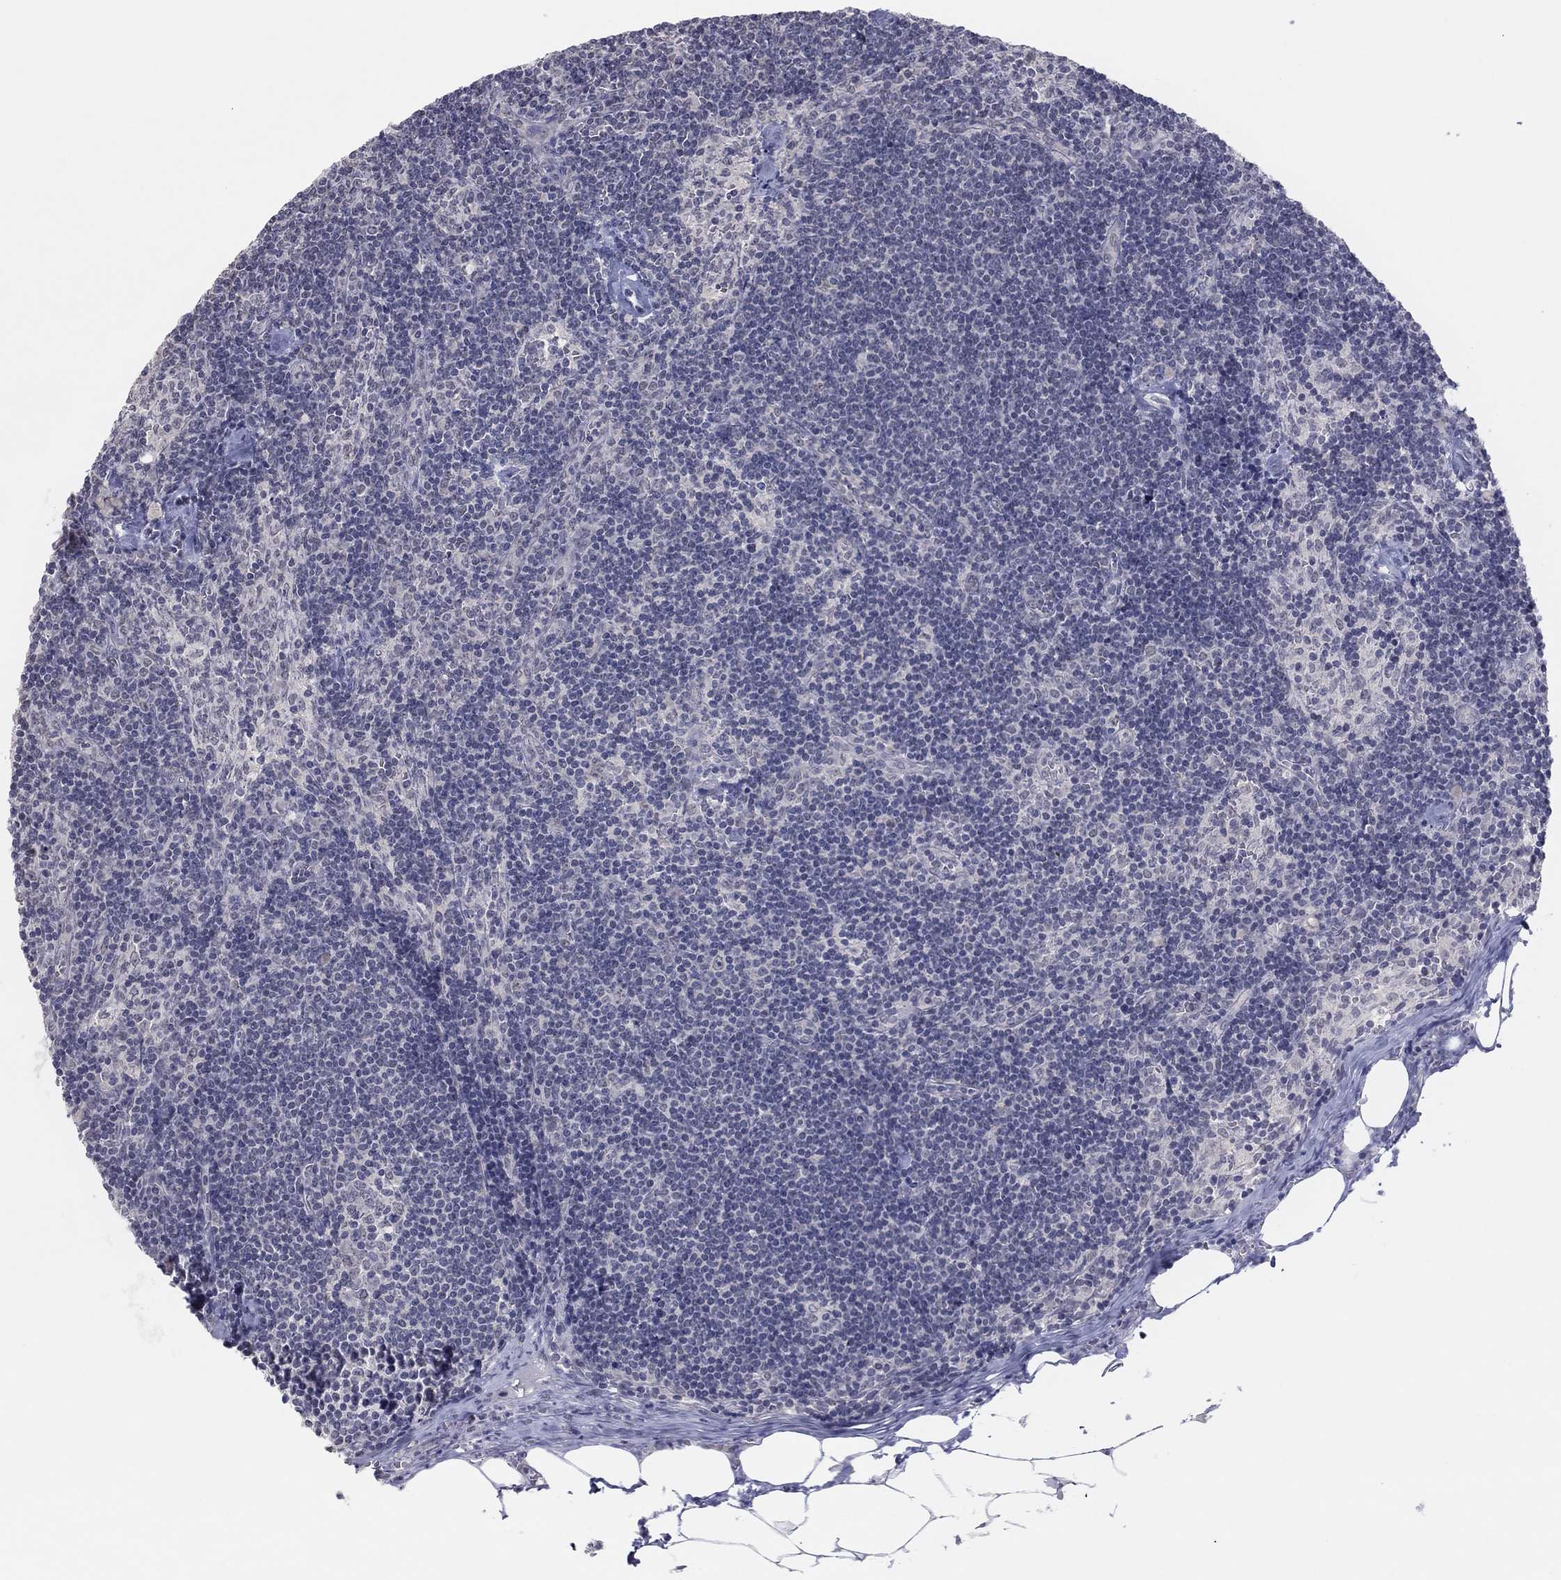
{"staining": {"intensity": "negative", "quantity": "none", "location": "none"}, "tissue": "lymph node", "cell_type": "Germinal center cells", "image_type": "normal", "snomed": [{"axis": "morphology", "description": "Normal tissue, NOS"}, {"axis": "topography", "description": "Lymph node"}], "caption": "Micrograph shows no protein expression in germinal center cells of normal lymph node. (DAB IHC, high magnification).", "gene": "SLC22A2", "patient": {"sex": "female", "age": 51}}